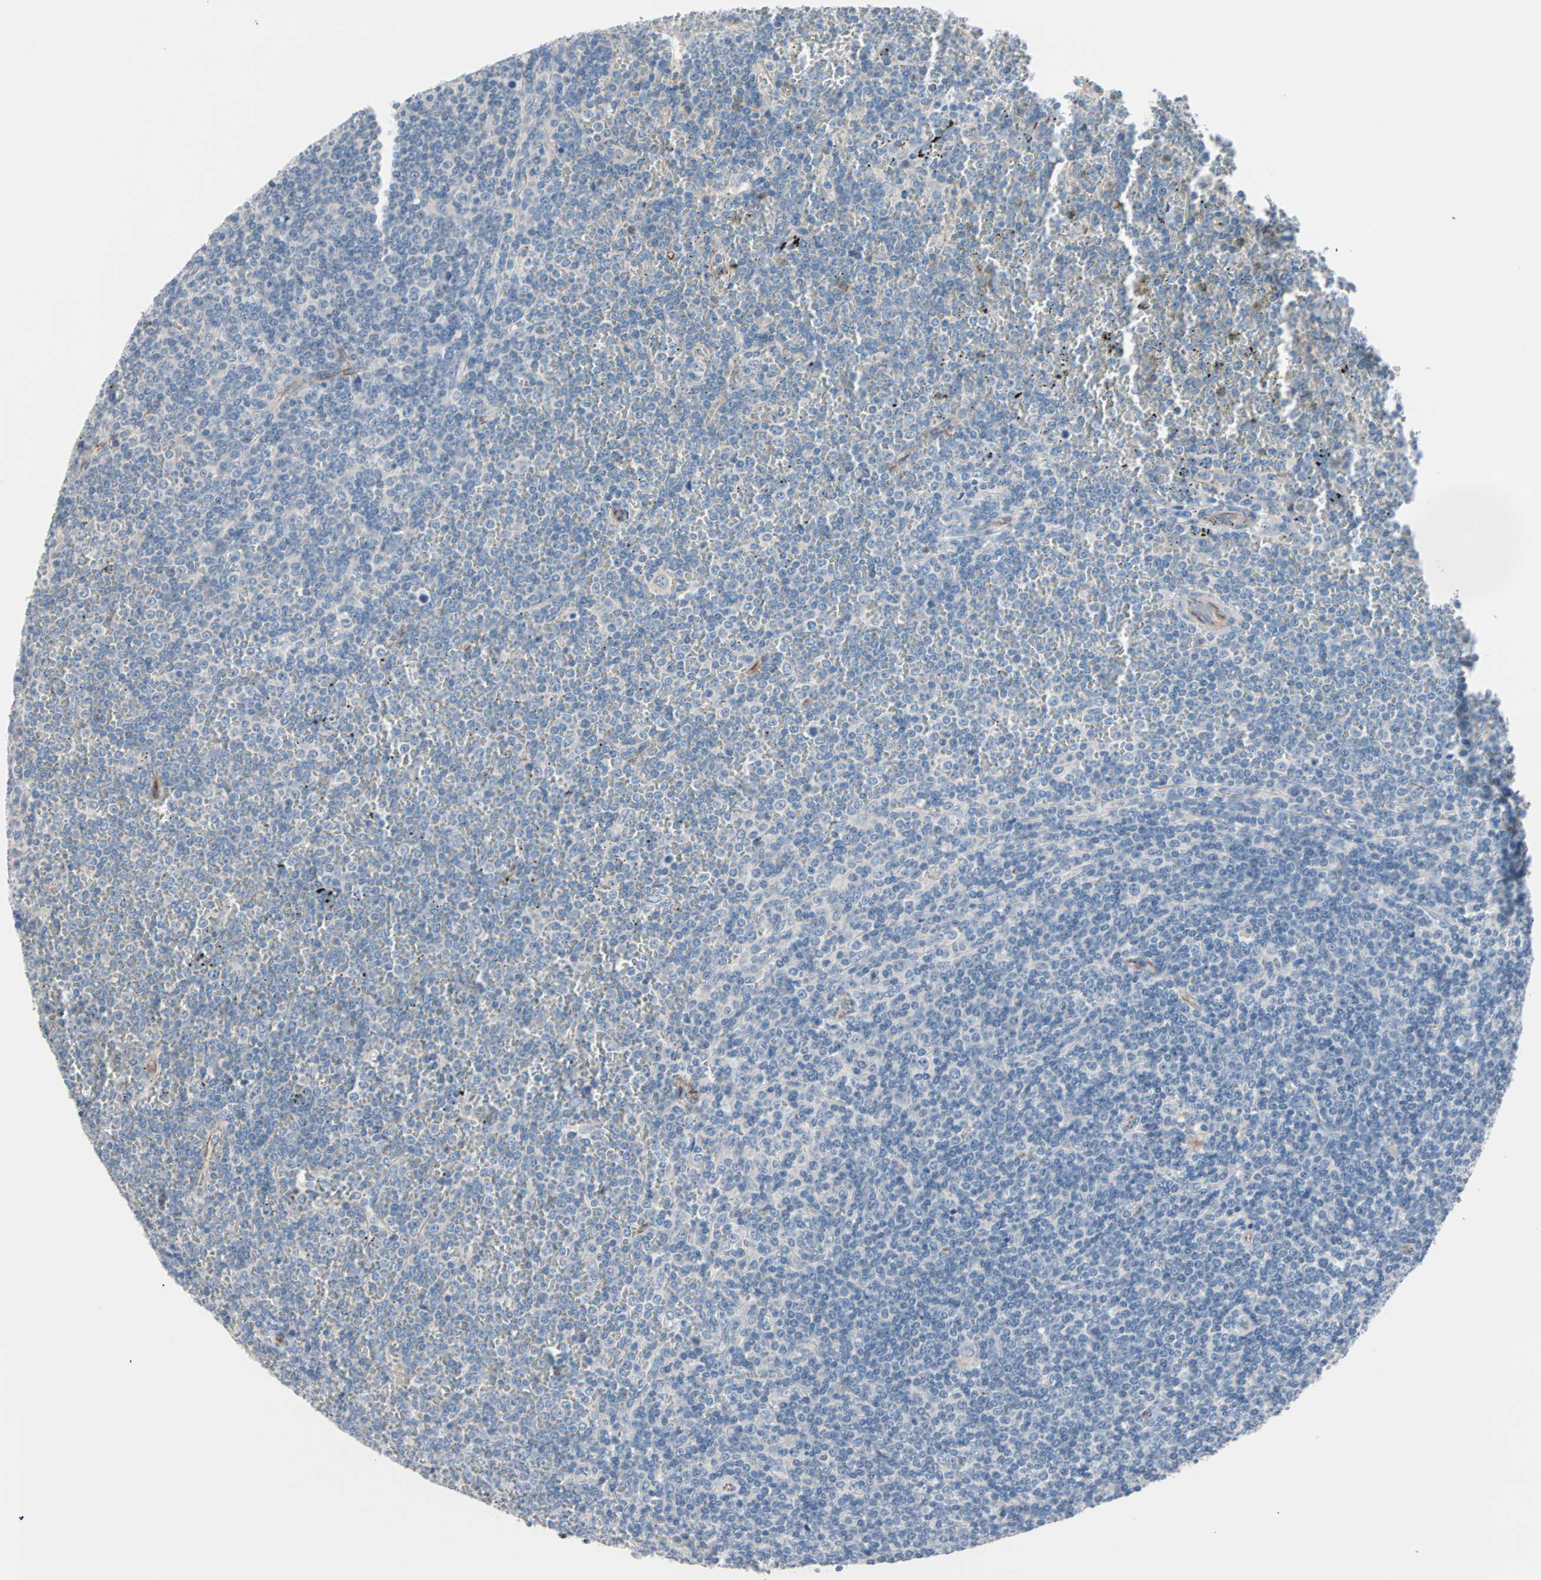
{"staining": {"intensity": "negative", "quantity": "none", "location": "none"}, "tissue": "lymphoma", "cell_type": "Tumor cells", "image_type": "cancer", "snomed": [{"axis": "morphology", "description": "Malignant lymphoma, non-Hodgkin's type, Low grade"}, {"axis": "topography", "description": "Spleen"}], "caption": "High power microscopy micrograph of an immunohistochemistry (IHC) photomicrograph of malignant lymphoma, non-Hodgkin's type (low-grade), revealing no significant expression in tumor cells. Nuclei are stained in blue.", "gene": "ULBP1", "patient": {"sex": "female", "age": 19}}